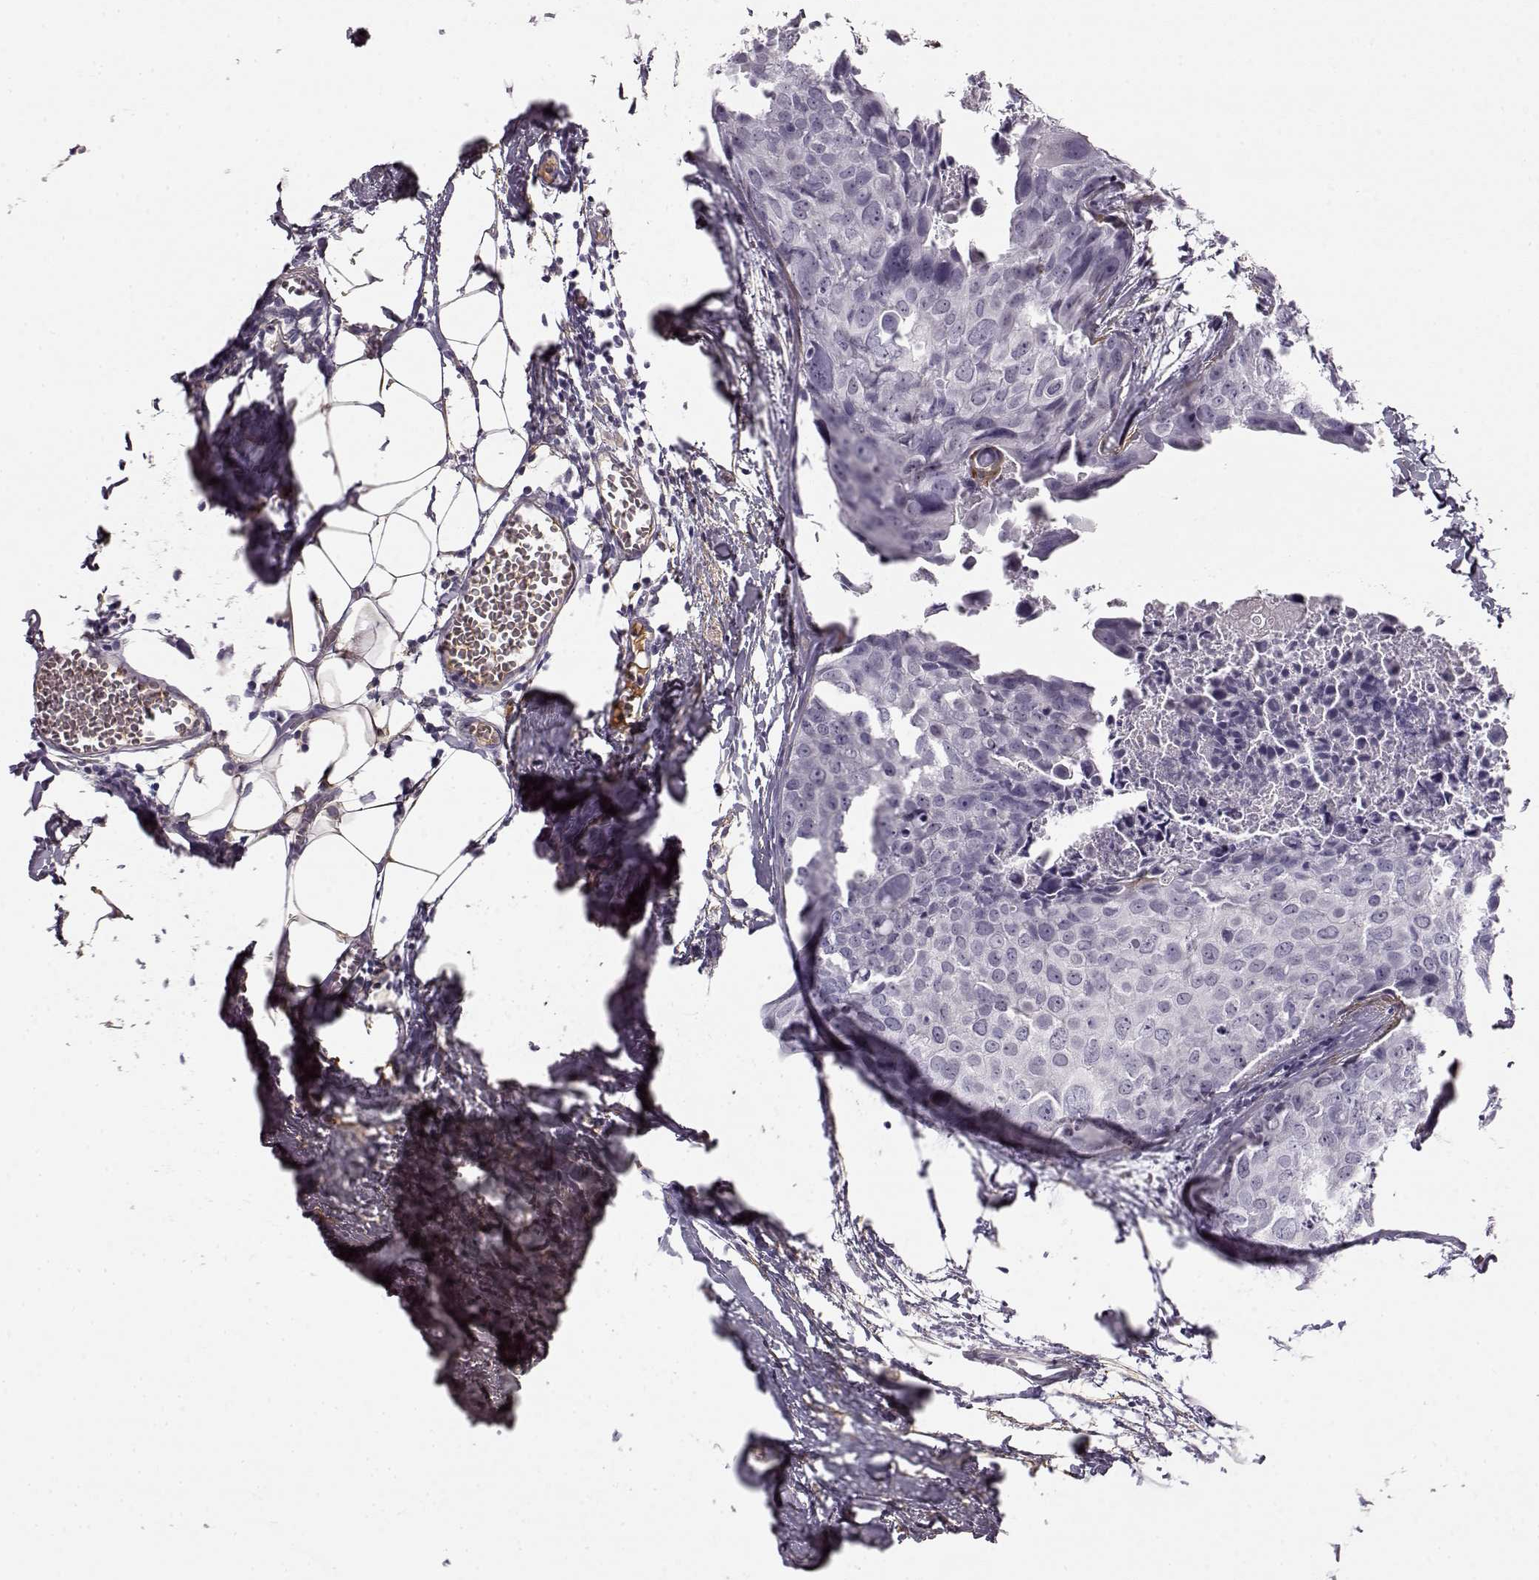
{"staining": {"intensity": "negative", "quantity": "none", "location": "none"}, "tissue": "breast cancer", "cell_type": "Tumor cells", "image_type": "cancer", "snomed": [{"axis": "morphology", "description": "Duct carcinoma"}, {"axis": "topography", "description": "Breast"}], "caption": "Immunohistochemical staining of human breast infiltrating ductal carcinoma displays no significant staining in tumor cells.", "gene": "TRIM69", "patient": {"sex": "female", "age": 38}}